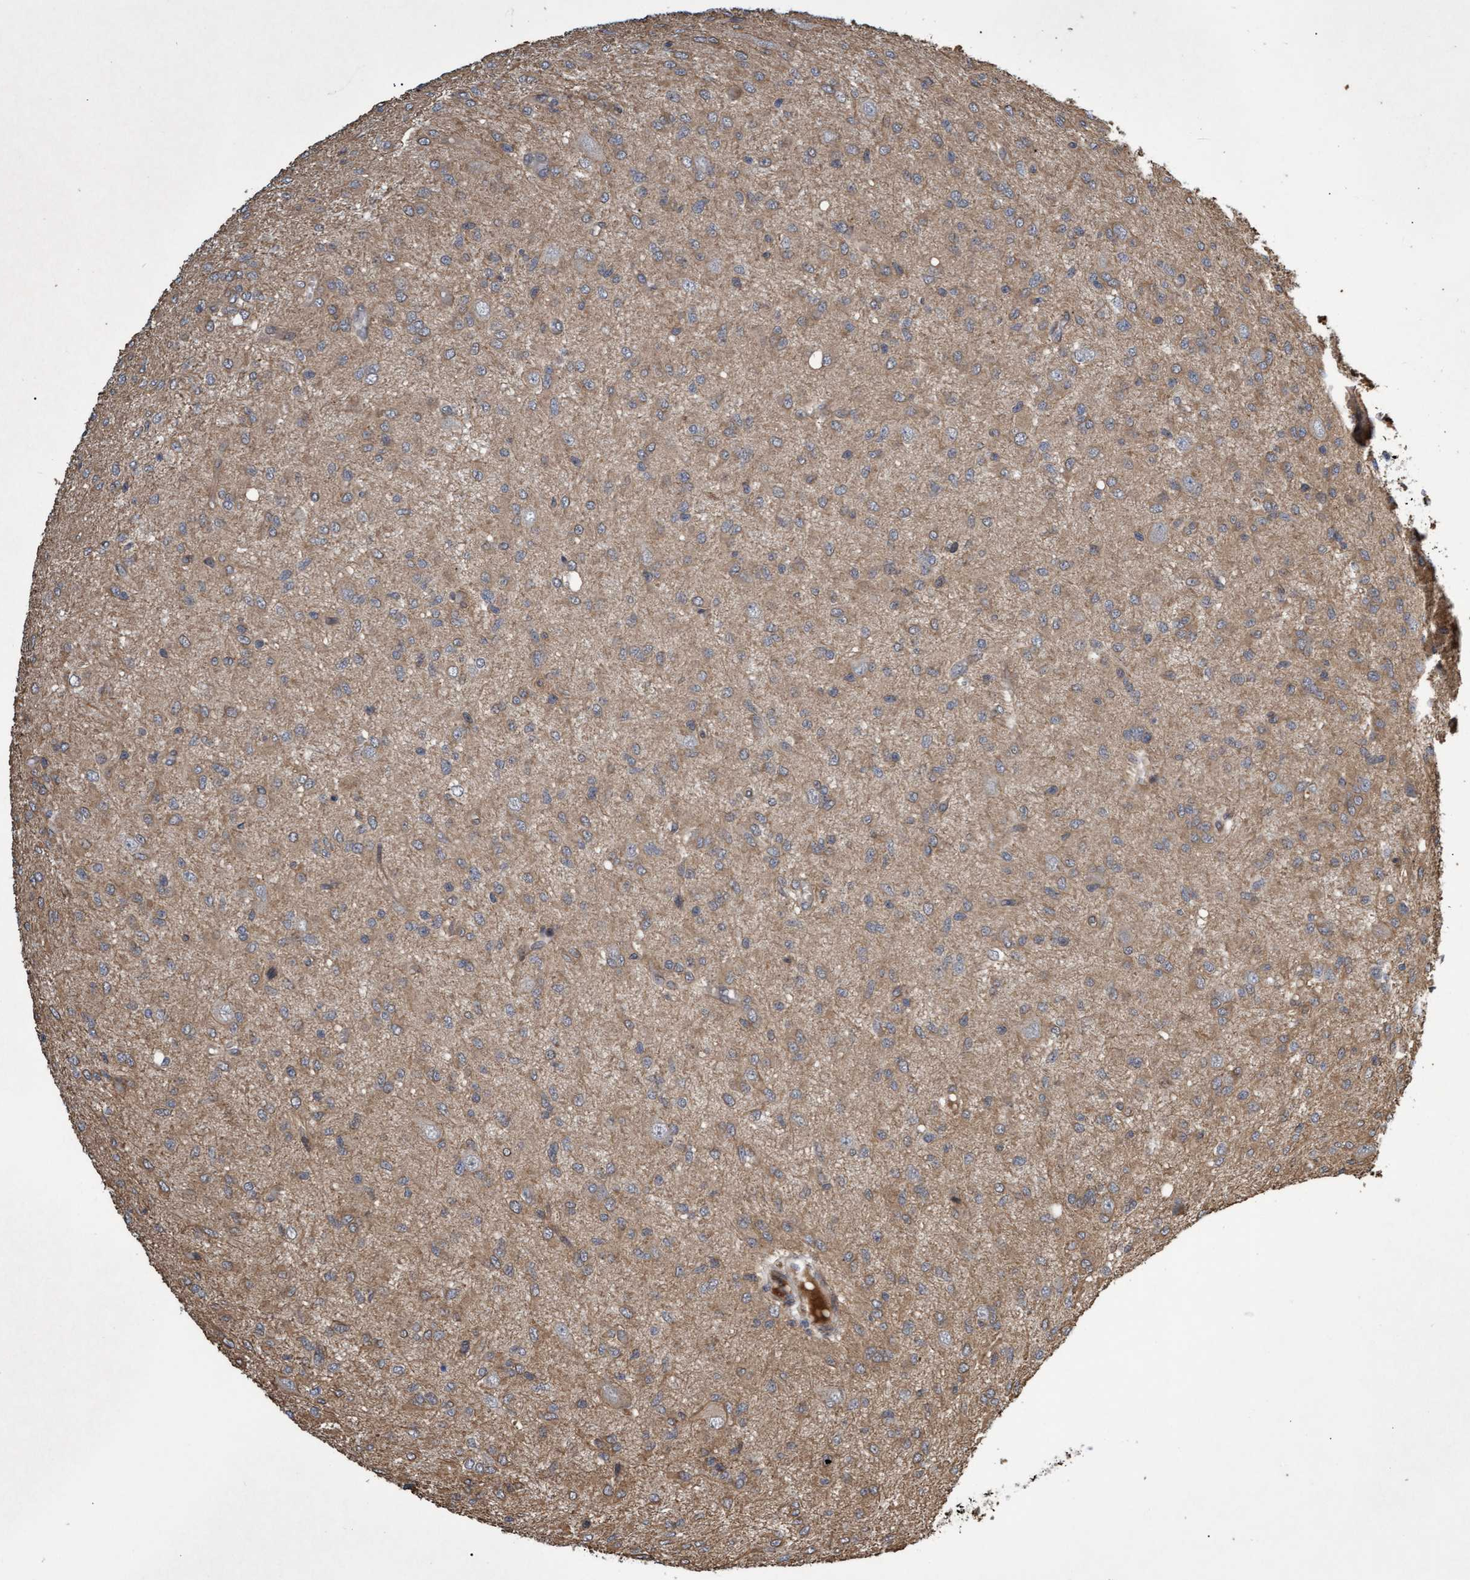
{"staining": {"intensity": "weak", "quantity": ">75%", "location": "cytoplasmic/membranous"}, "tissue": "glioma", "cell_type": "Tumor cells", "image_type": "cancer", "snomed": [{"axis": "morphology", "description": "Glioma, malignant, High grade"}, {"axis": "topography", "description": "Brain"}], "caption": "A micrograph showing weak cytoplasmic/membranous expression in about >75% of tumor cells in glioma, as visualized by brown immunohistochemical staining.", "gene": "TNFRSF10B", "patient": {"sex": "female", "age": 59}}